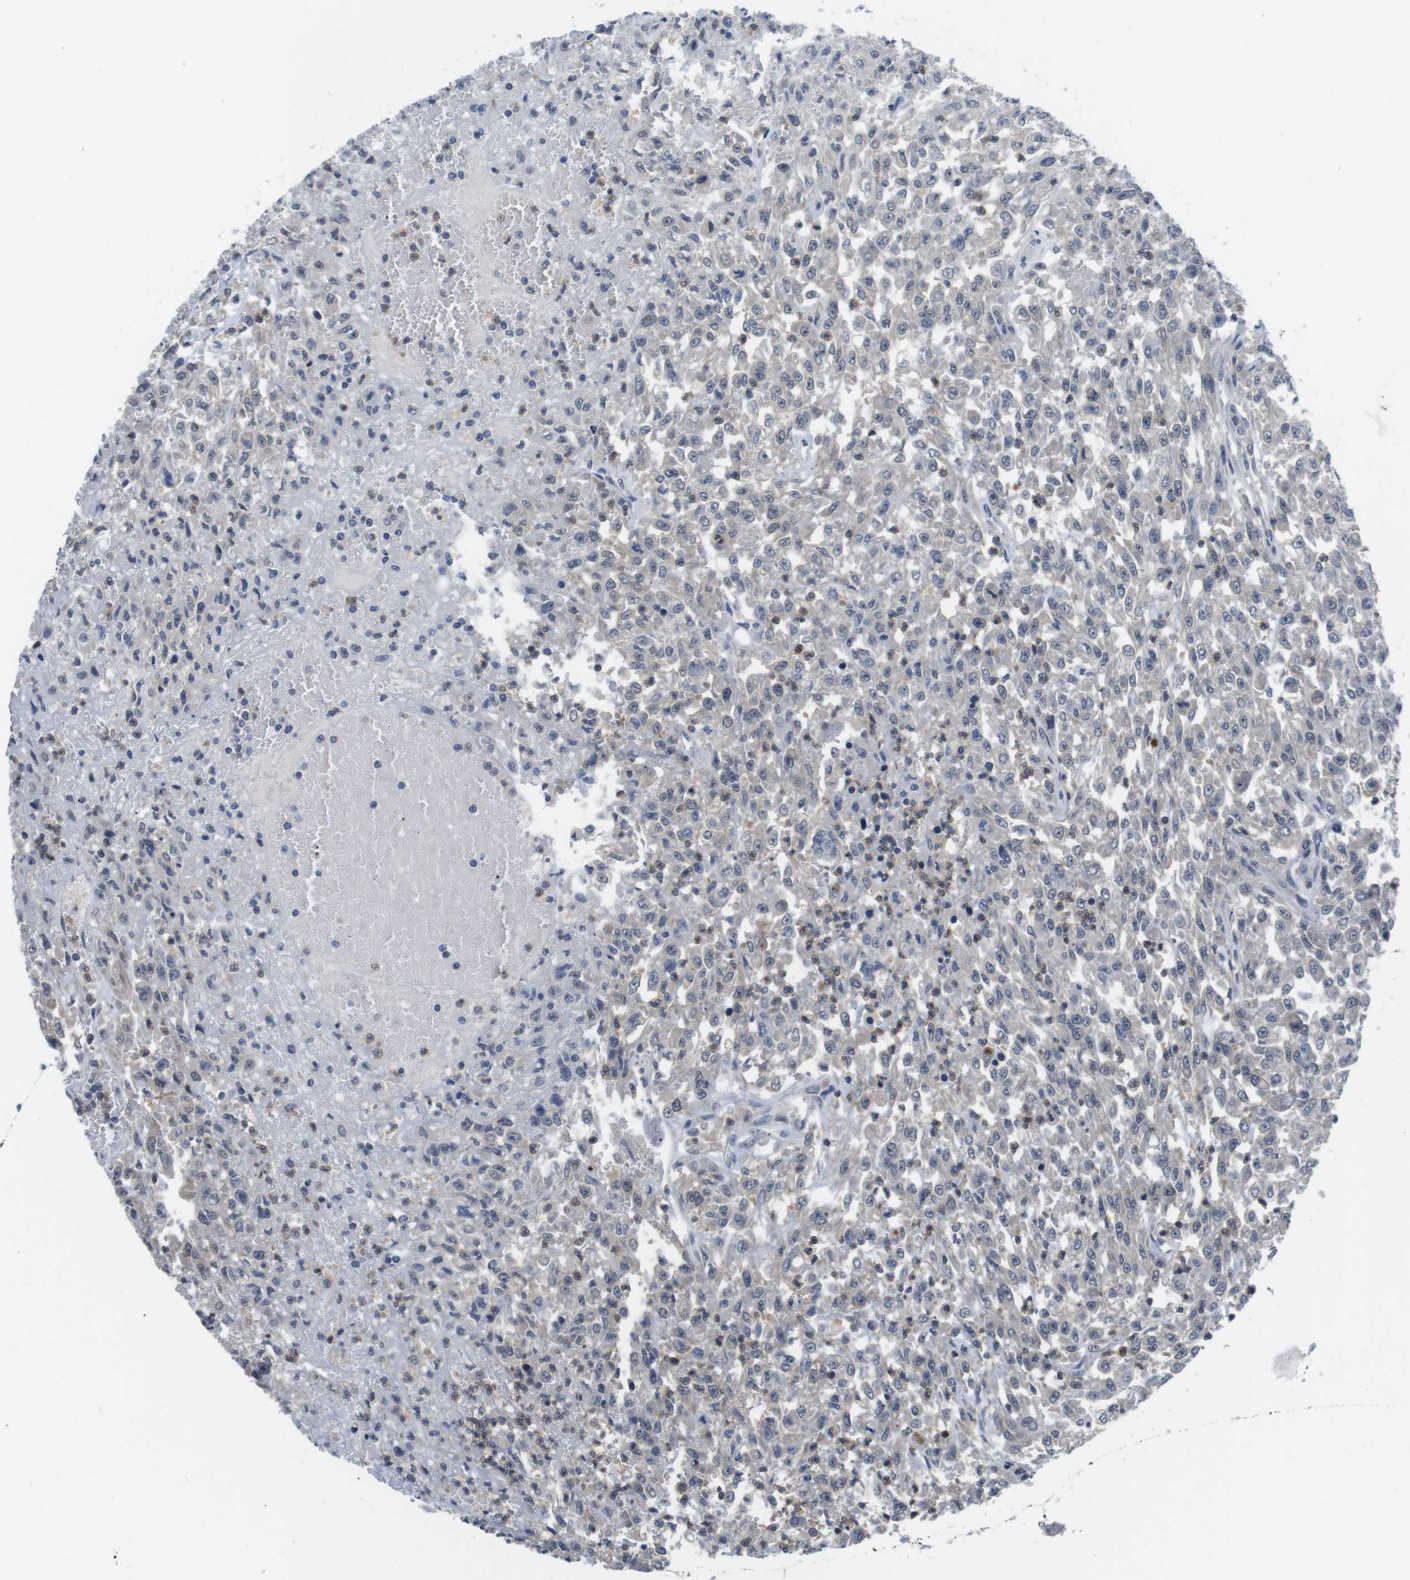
{"staining": {"intensity": "negative", "quantity": "none", "location": "none"}, "tissue": "urothelial cancer", "cell_type": "Tumor cells", "image_type": "cancer", "snomed": [{"axis": "morphology", "description": "Urothelial carcinoma, High grade"}, {"axis": "topography", "description": "Urinary bladder"}], "caption": "A photomicrograph of urothelial cancer stained for a protein shows no brown staining in tumor cells.", "gene": "FADD", "patient": {"sex": "male", "age": 46}}